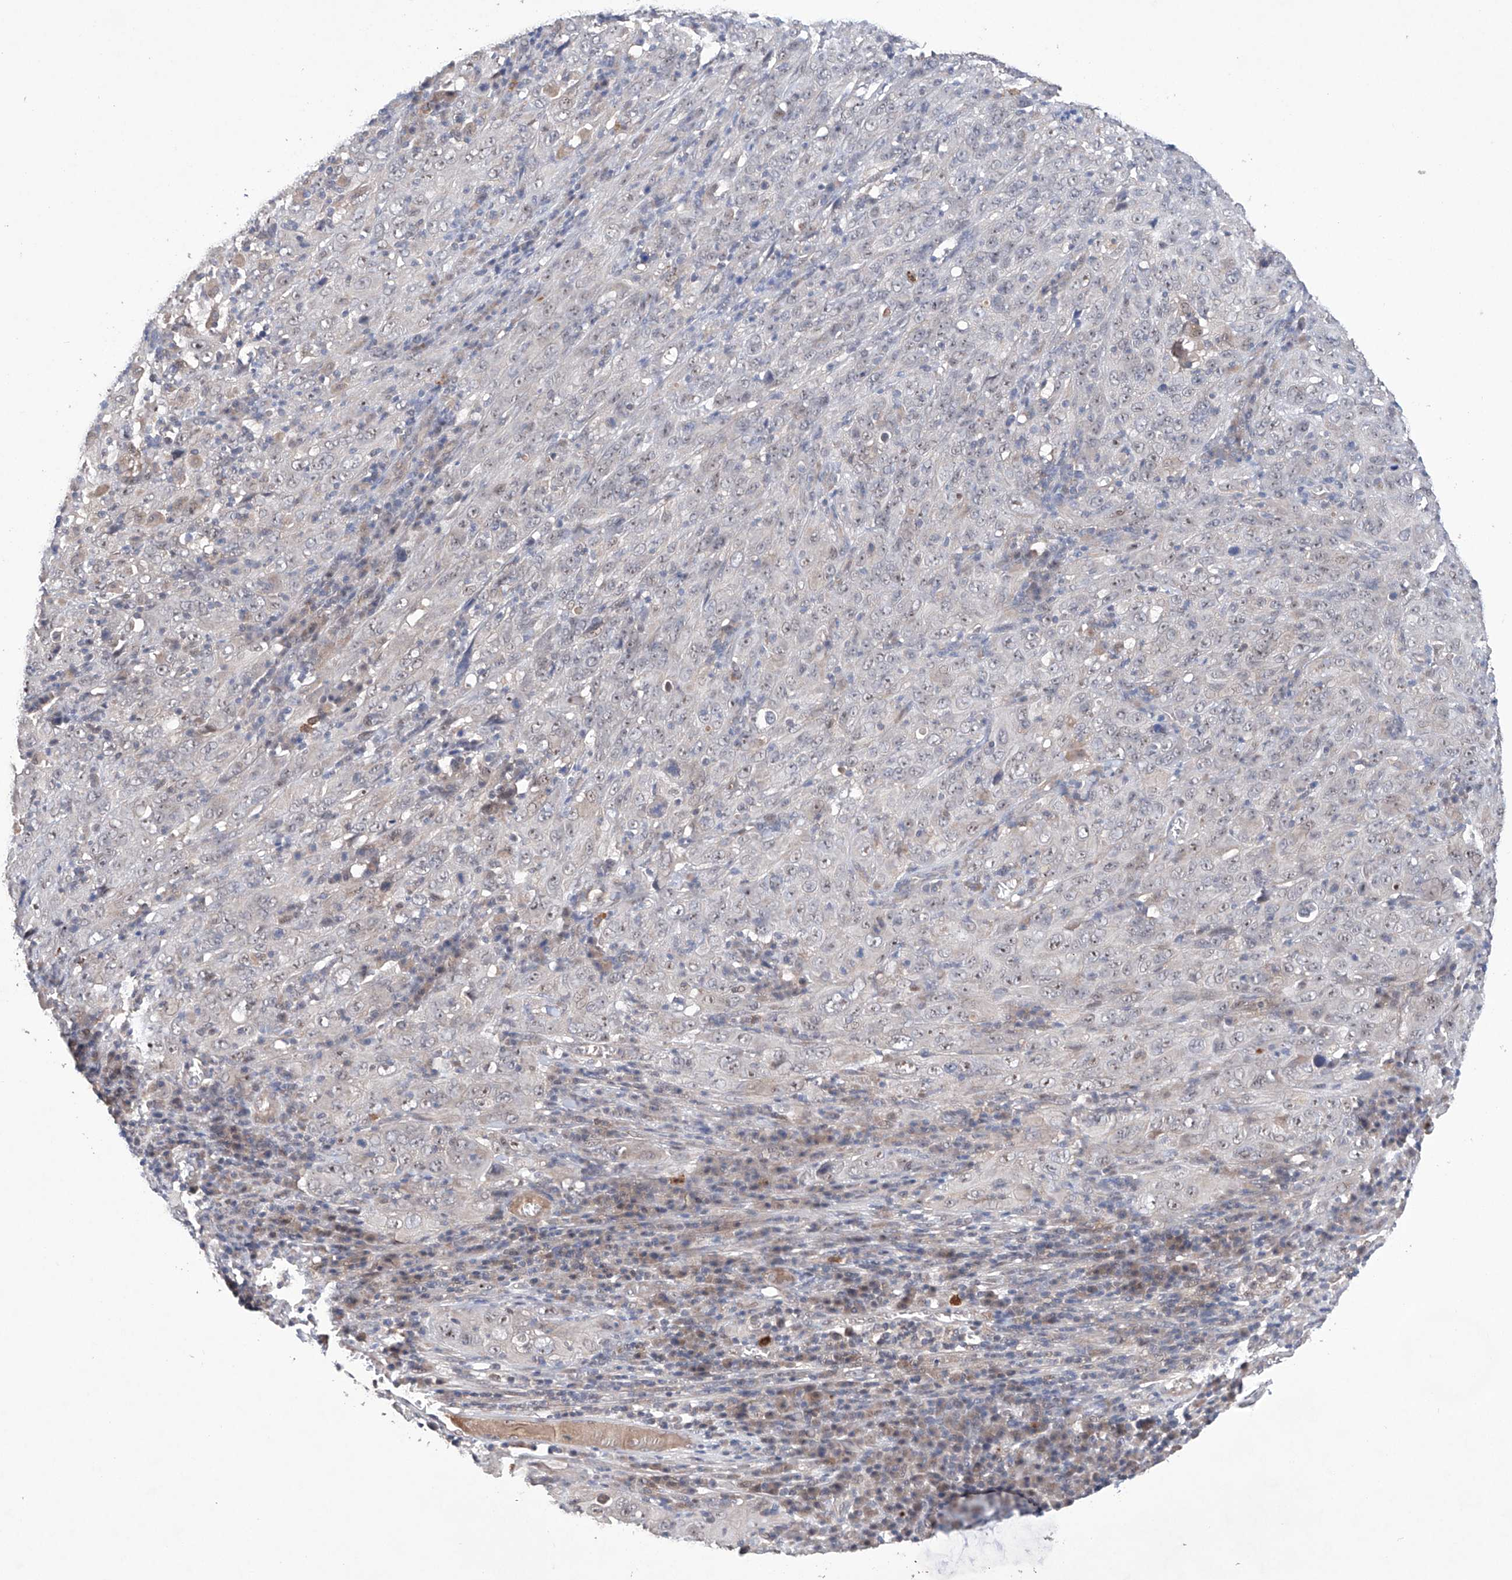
{"staining": {"intensity": "weak", "quantity": "25%-75%", "location": "nuclear"}, "tissue": "cervical cancer", "cell_type": "Tumor cells", "image_type": "cancer", "snomed": [{"axis": "morphology", "description": "Squamous cell carcinoma, NOS"}, {"axis": "topography", "description": "Cervix"}], "caption": "DAB immunohistochemical staining of cervical squamous cell carcinoma exhibits weak nuclear protein positivity in approximately 25%-75% of tumor cells. The protein of interest is shown in brown color, while the nuclei are stained blue.", "gene": "AFG1L", "patient": {"sex": "female", "age": 46}}